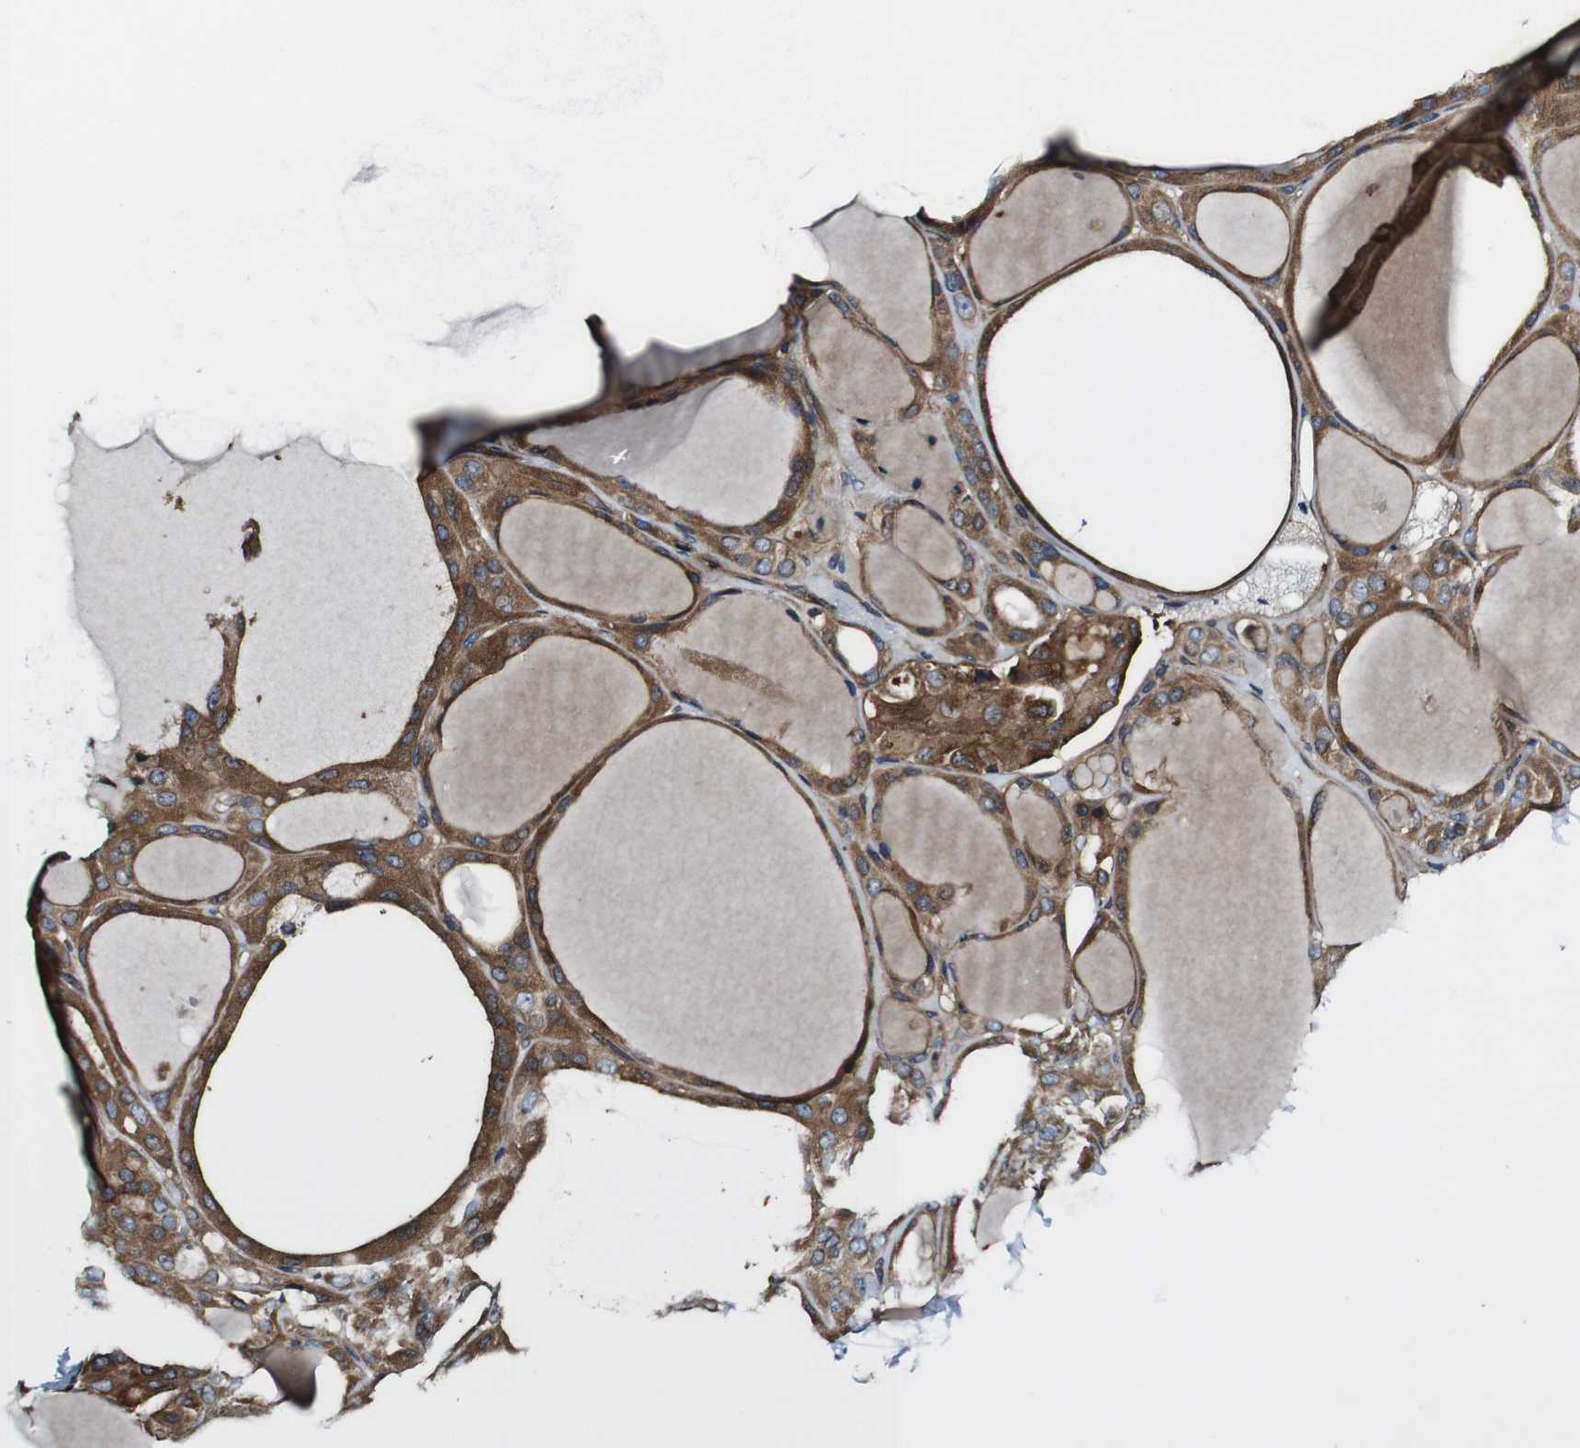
{"staining": {"intensity": "moderate", "quantity": ">75%", "location": "cytoplasmic/membranous"}, "tissue": "thyroid gland", "cell_type": "Glandular cells", "image_type": "normal", "snomed": [{"axis": "morphology", "description": "Normal tissue, NOS"}, {"axis": "morphology", "description": "Carcinoma, NOS"}, {"axis": "topography", "description": "Thyroid gland"}], "caption": "Thyroid gland stained with a protein marker reveals moderate staining in glandular cells.", "gene": "TNIK", "patient": {"sex": "female", "age": 86}}